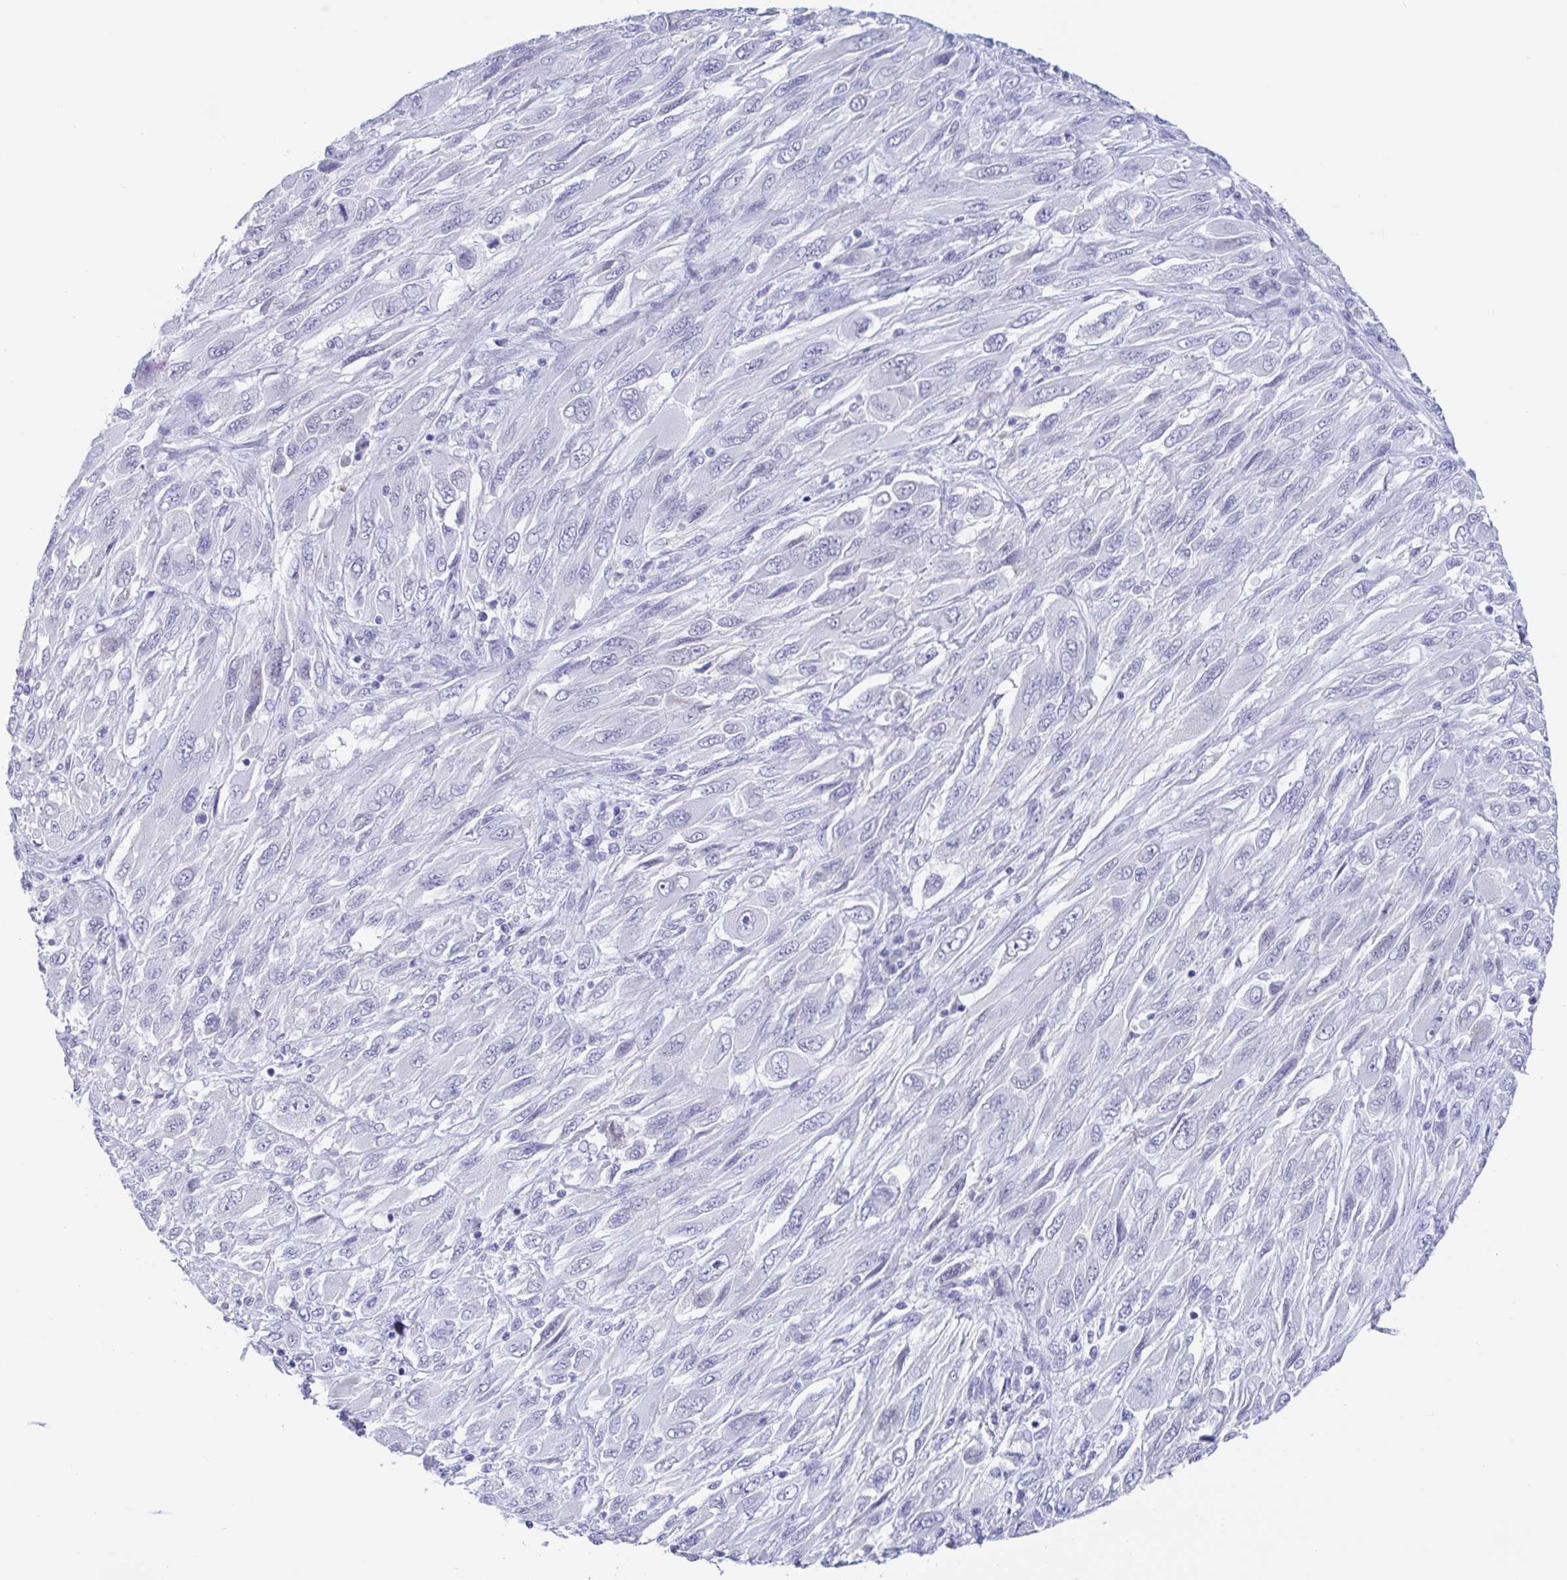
{"staining": {"intensity": "negative", "quantity": "none", "location": "none"}, "tissue": "melanoma", "cell_type": "Tumor cells", "image_type": "cancer", "snomed": [{"axis": "morphology", "description": "Malignant melanoma, NOS"}, {"axis": "topography", "description": "Skin"}], "caption": "This is an immunohistochemistry micrograph of melanoma. There is no staining in tumor cells.", "gene": "CDX4", "patient": {"sex": "female", "age": 91}}